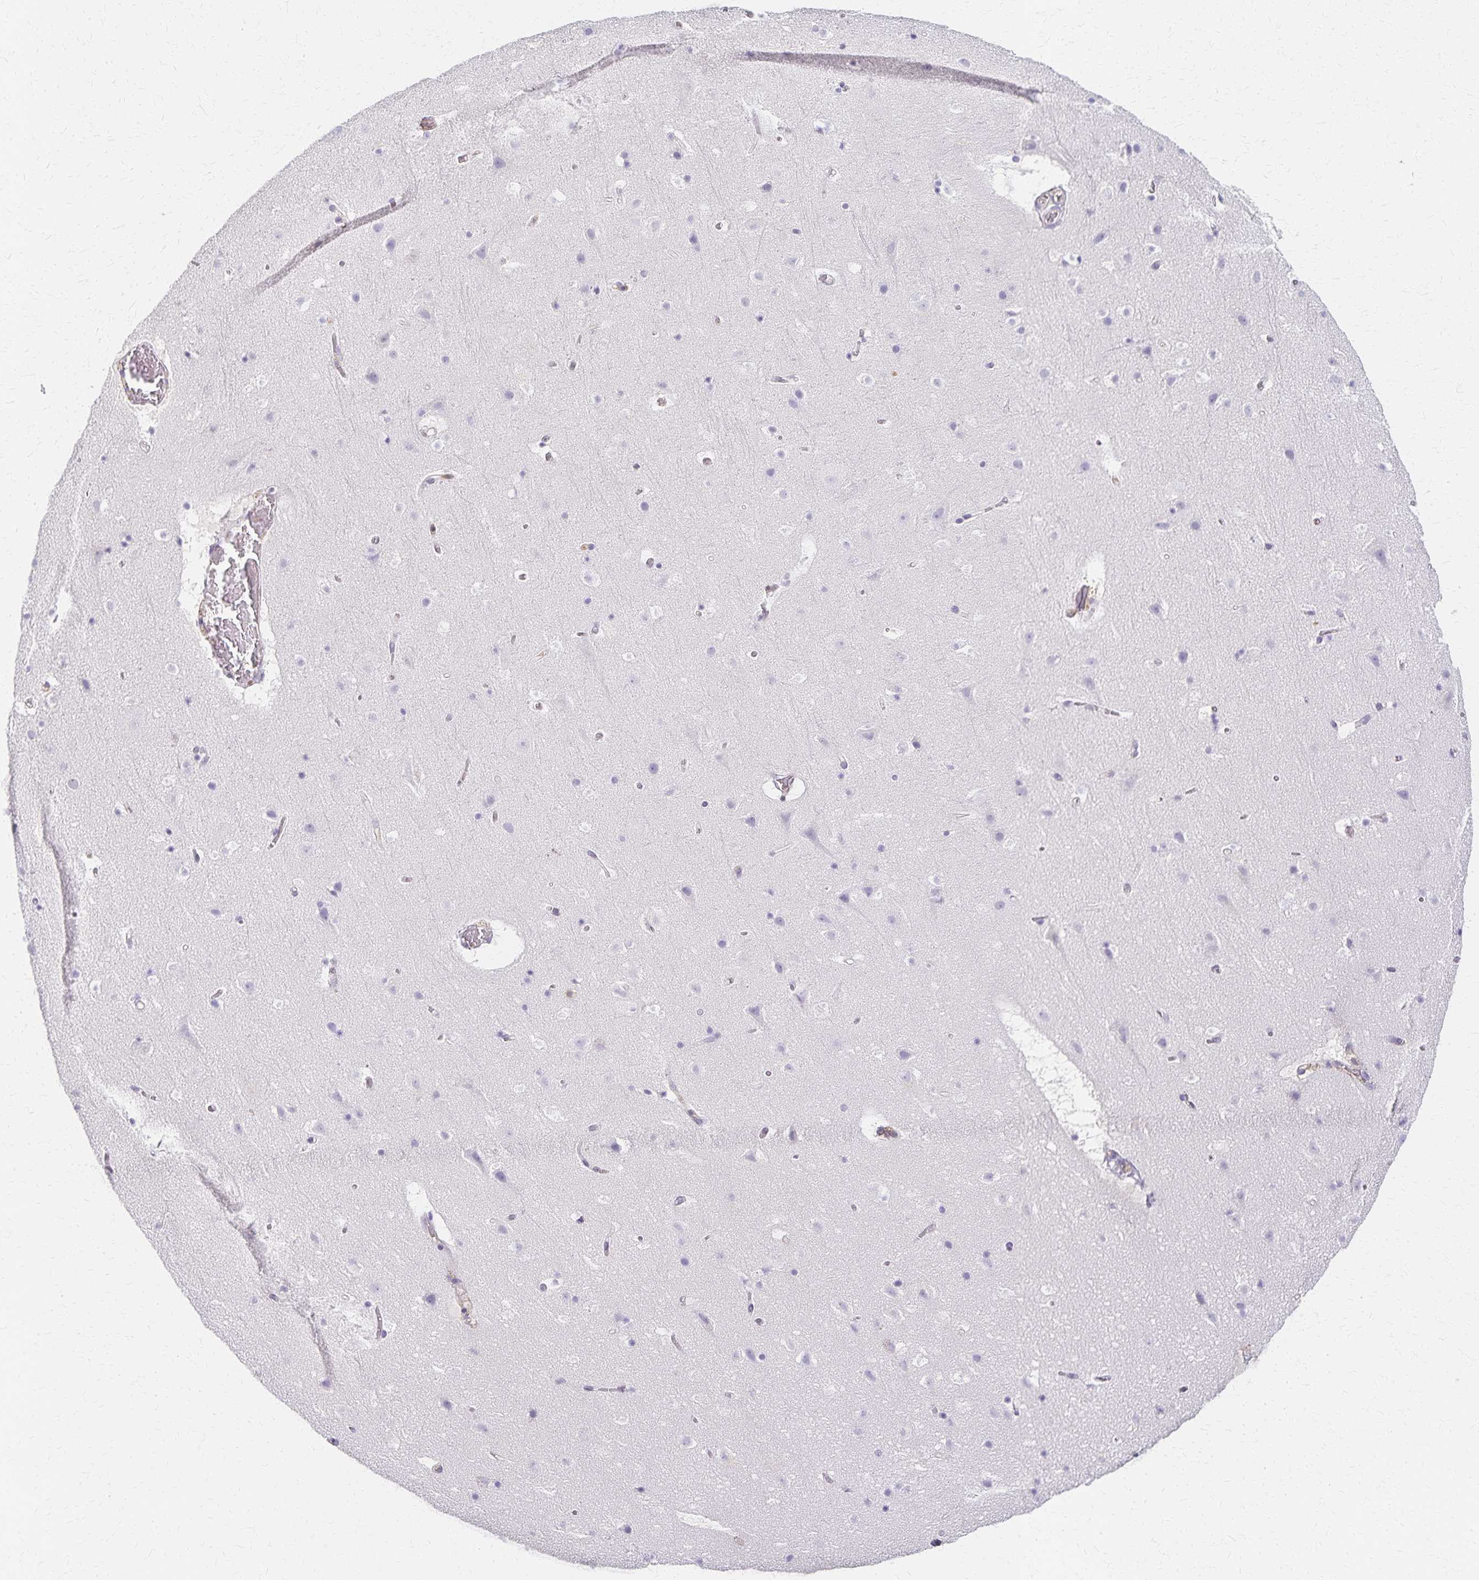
{"staining": {"intensity": "negative", "quantity": "none", "location": "none"}, "tissue": "cerebral cortex", "cell_type": "Endothelial cells", "image_type": "normal", "snomed": [{"axis": "morphology", "description": "Normal tissue, NOS"}, {"axis": "topography", "description": "Cerebral cortex"}], "caption": "This is an immunohistochemistry image of normal human cerebral cortex. There is no positivity in endothelial cells.", "gene": "AZGP1", "patient": {"sex": "female", "age": 42}}